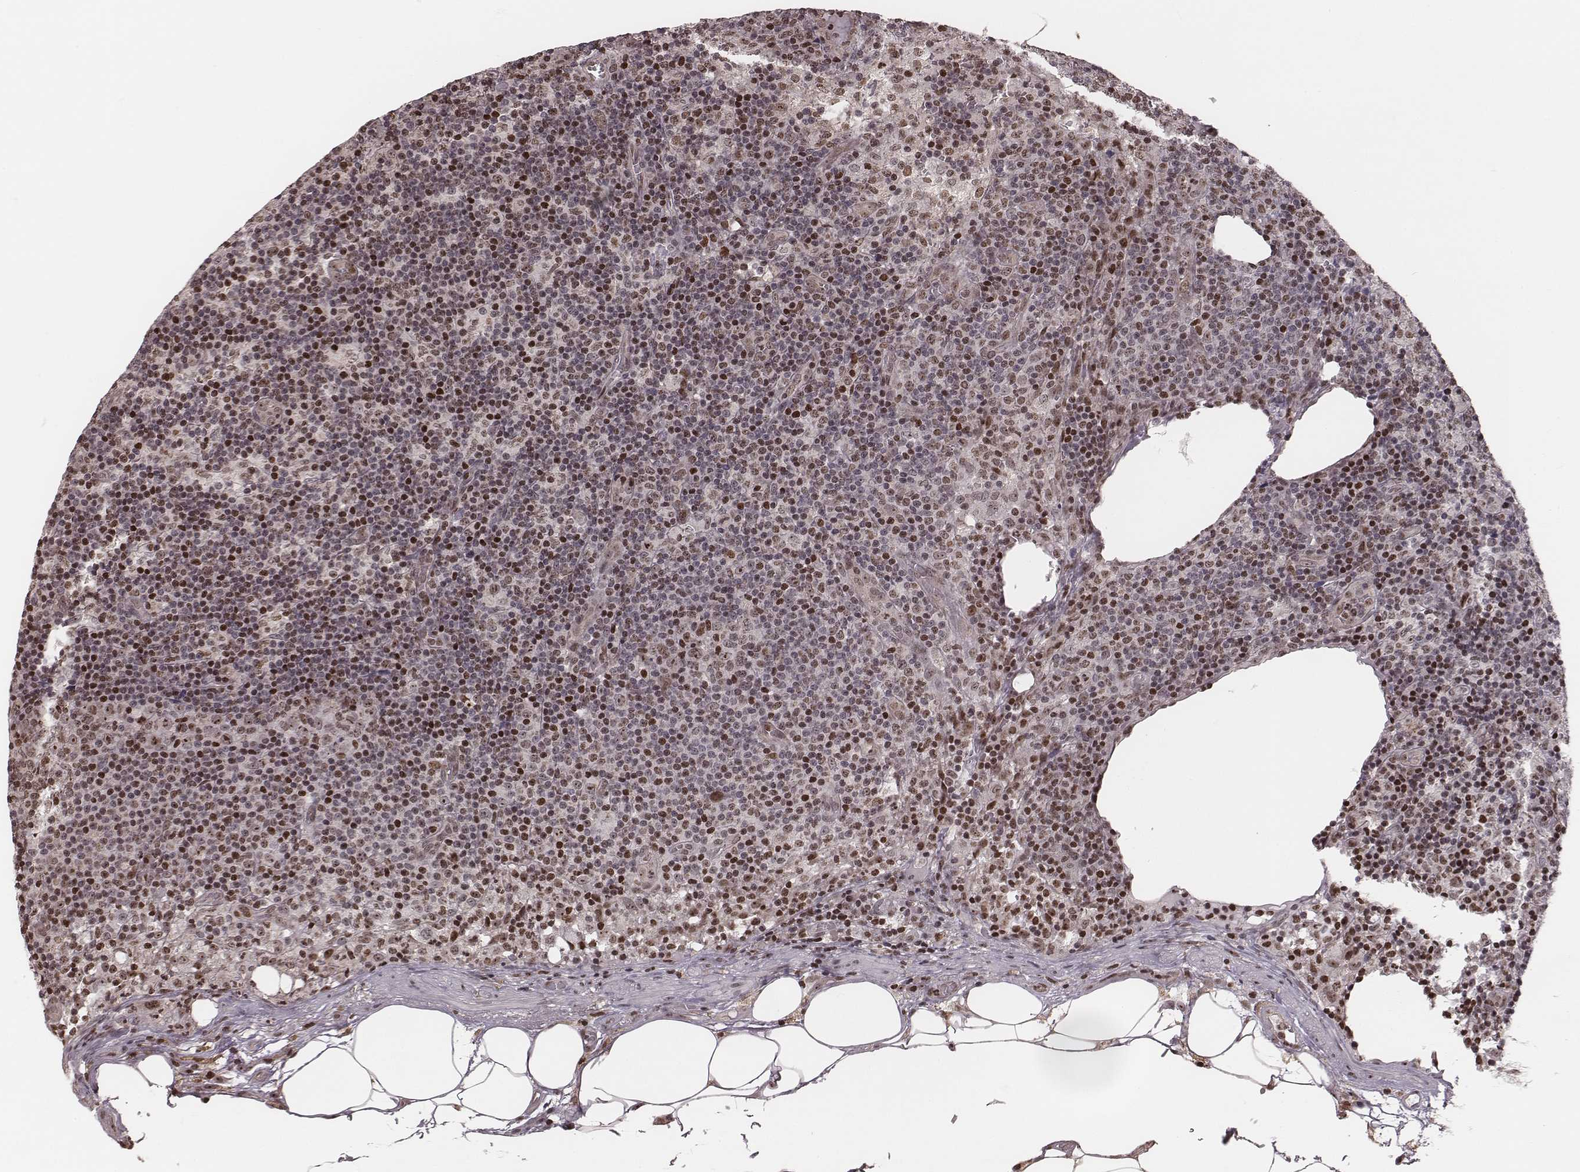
{"staining": {"intensity": "moderate", "quantity": "<25%", "location": "nuclear"}, "tissue": "lymph node", "cell_type": "Germinal center cells", "image_type": "normal", "snomed": [{"axis": "morphology", "description": "Normal tissue, NOS"}, {"axis": "topography", "description": "Lymph node"}], "caption": "The immunohistochemical stain labels moderate nuclear positivity in germinal center cells of benign lymph node.", "gene": "VRK3", "patient": {"sex": "male", "age": 62}}